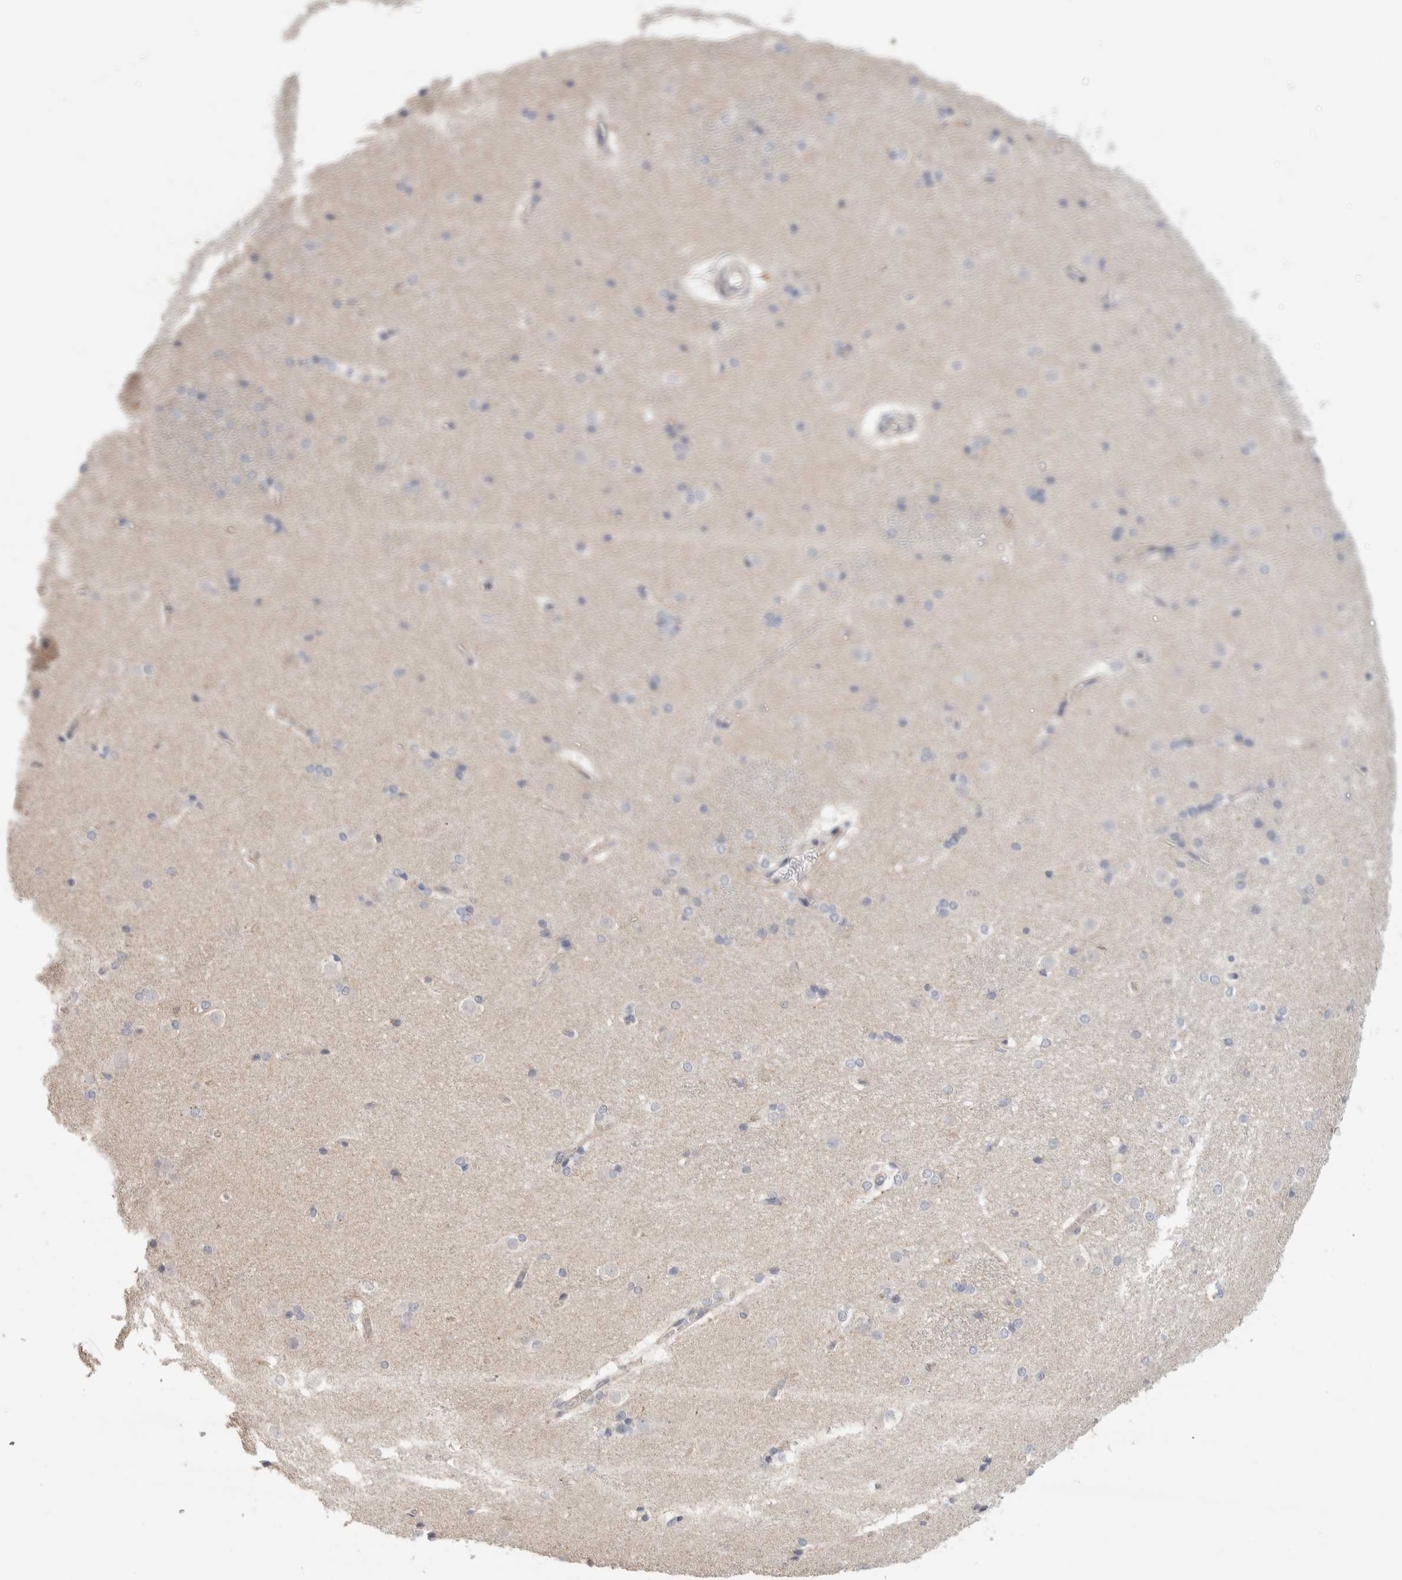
{"staining": {"intensity": "moderate", "quantity": "<25%", "location": "cytoplasmic/membranous"}, "tissue": "caudate", "cell_type": "Glial cells", "image_type": "normal", "snomed": [{"axis": "morphology", "description": "Normal tissue, NOS"}, {"axis": "topography", "description": "Lateral ventricle wall"}], "caption": "A histopathology image of caudate stained for a protein reveals moderate cytoplasmic/membranous brown staining in glial cells. (brown staining indicates protein expression, while blue staining denotes nuclei).", "gene": "AFP", "patient": {"sex": "female", "age": 19}}